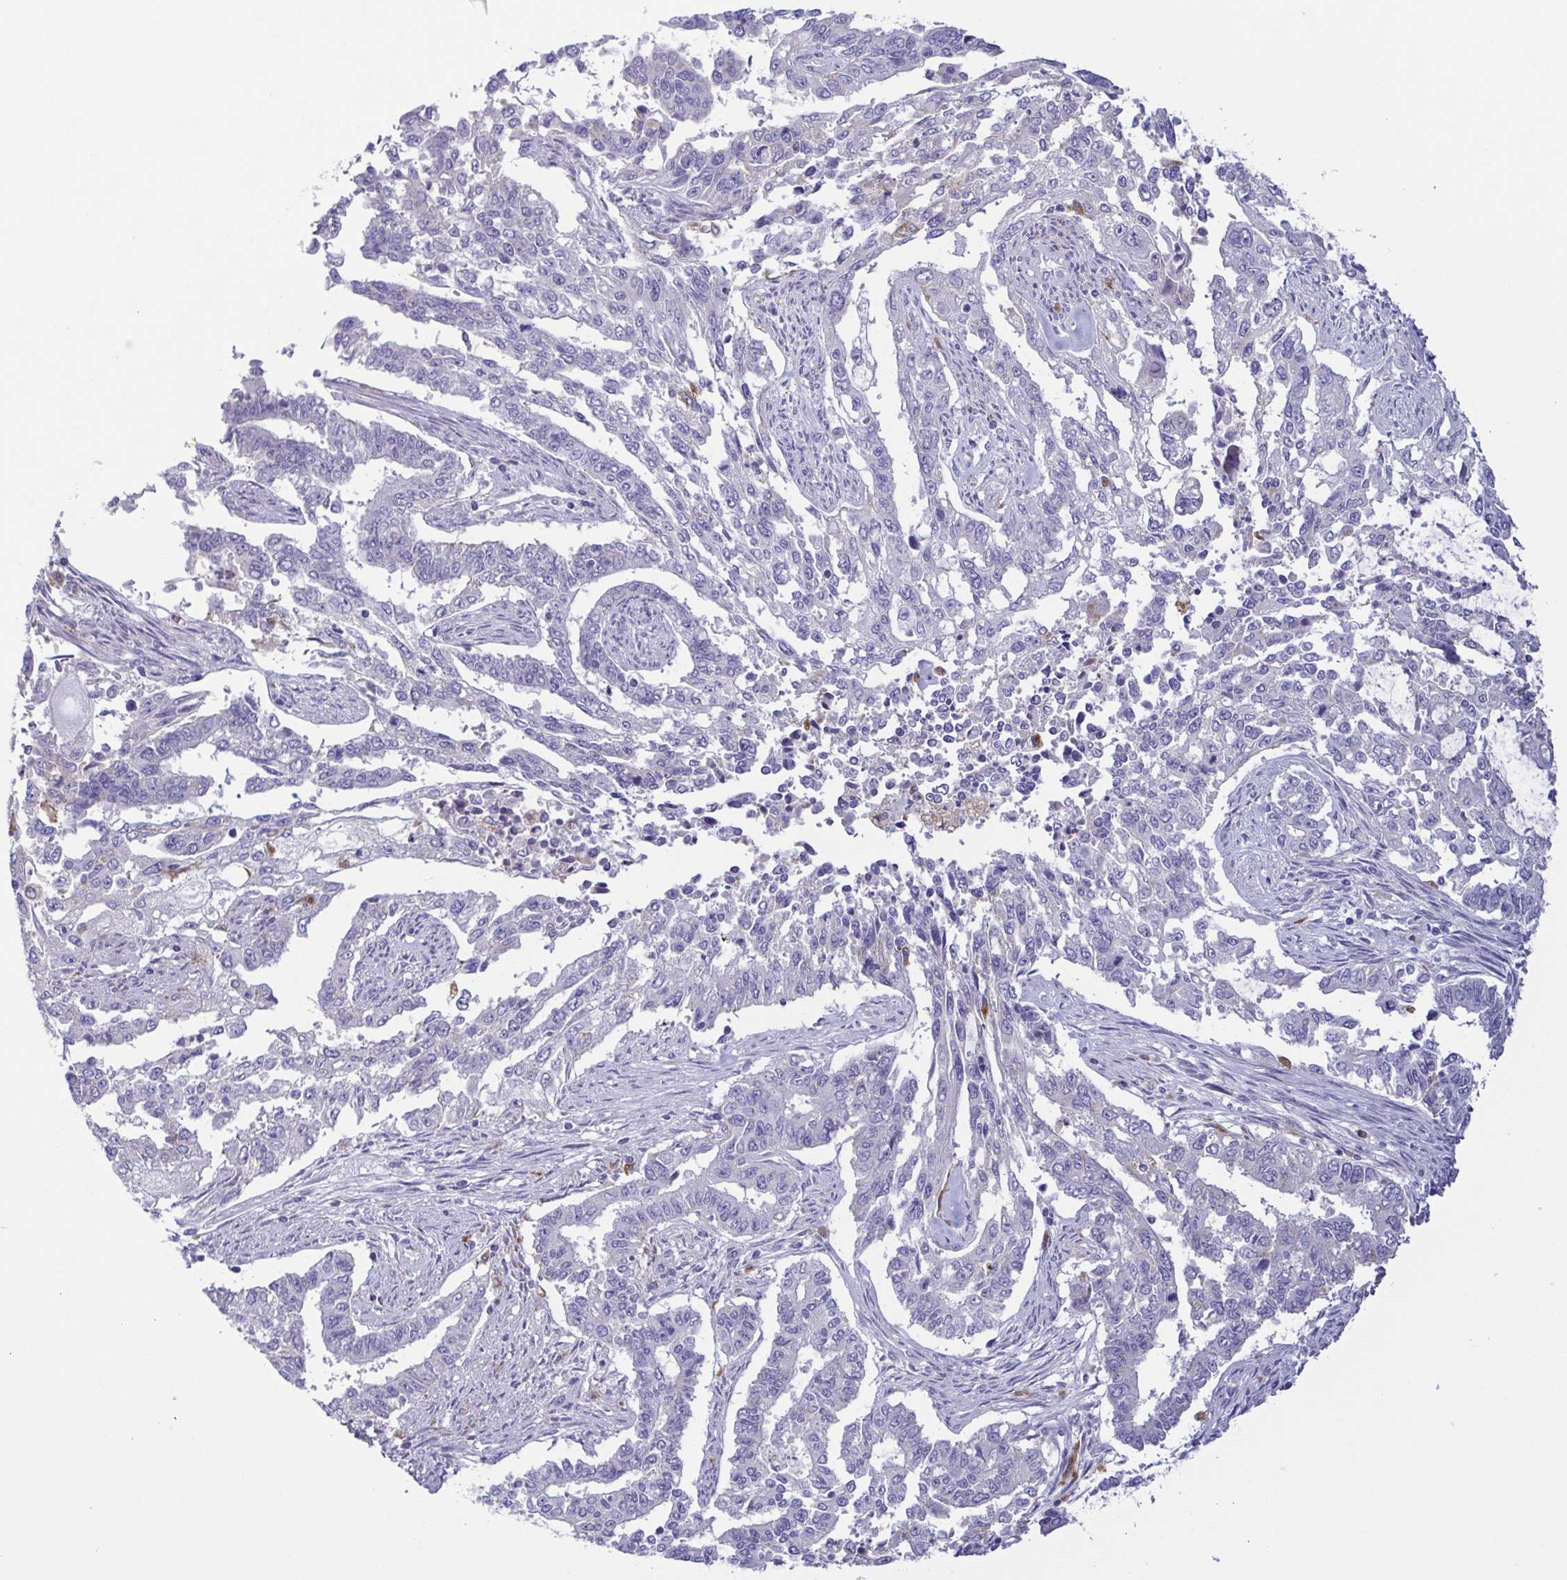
{"staining": {"intensity": "negative", "quantity": "none", "location": "none"}, "tissue": "endometrial cancer", "cell_type": "Tumor cells", "image_type": "cancer", "snomed": [{"axis": "morphology", "description": "Adenocarcinoma, NOS"}, {"axis": "topography", "description": "Uterus"}], "caption": "This is a image of immunohistochemistry (IHC) staining of endometrial cancer, which shows no positivity in tumor cells.", "gene": "ATP6V1G2", "patient": {"sex": "female", "age": 59}}